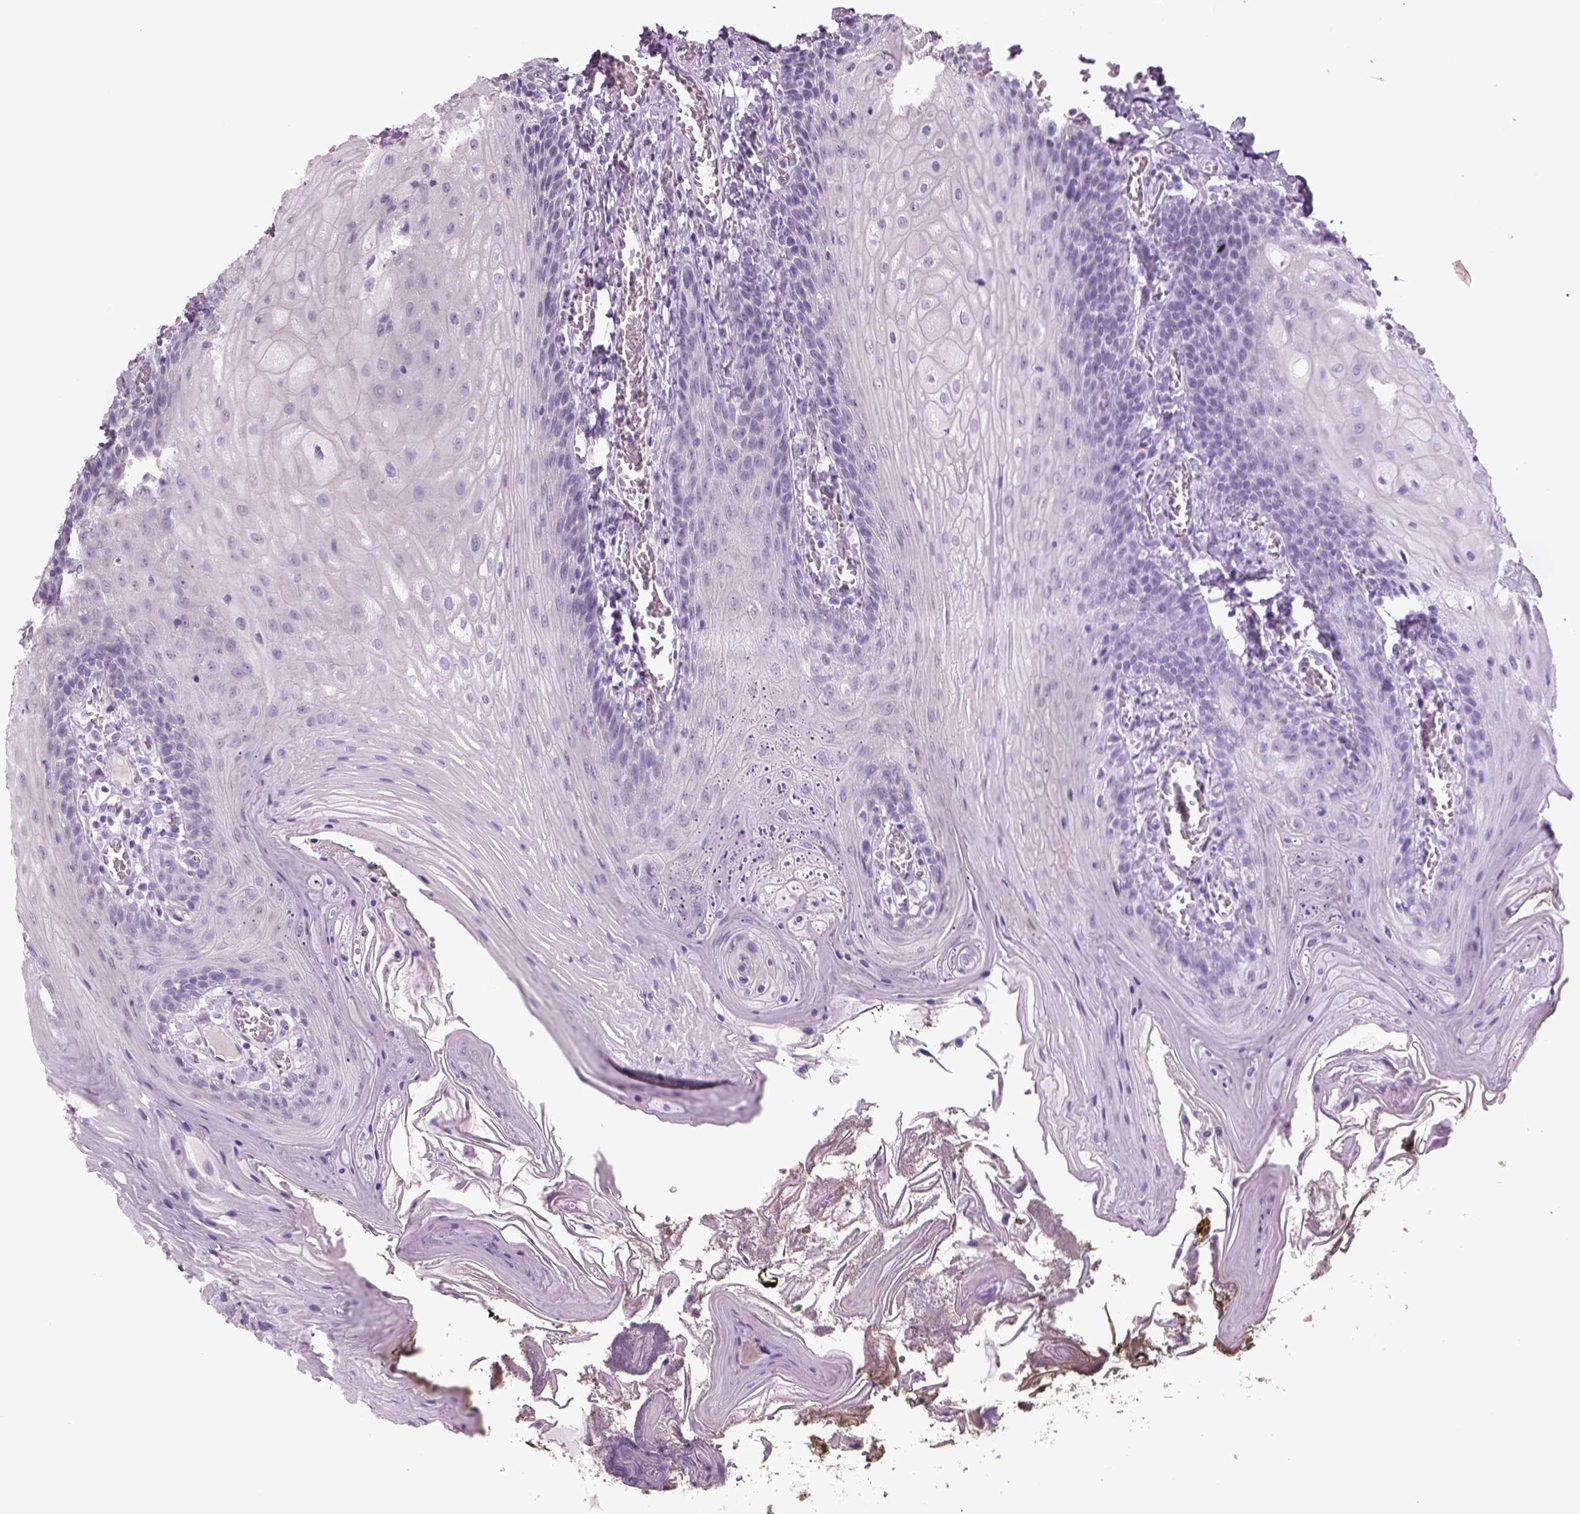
{"staining": {"intensity": "negative", "quantity": "none", "location": "none"}, "tissue": "oral mucosa", "cell_type": "Squamous epithelial cells", "image_type": "normal", "snomed": [{"axis": "morphology", "description": "Normal tissue, NOS"}, {"axis": "topography", "description": "Oral tissue"}], "caption": "This is a photomicrograph of immunohistochemistry staining of unremarkable oral mucosa, which shows no staining in squamous epithelial cells.", "gene": "PENK", "patient": {"sex": "male", "age": 9}}